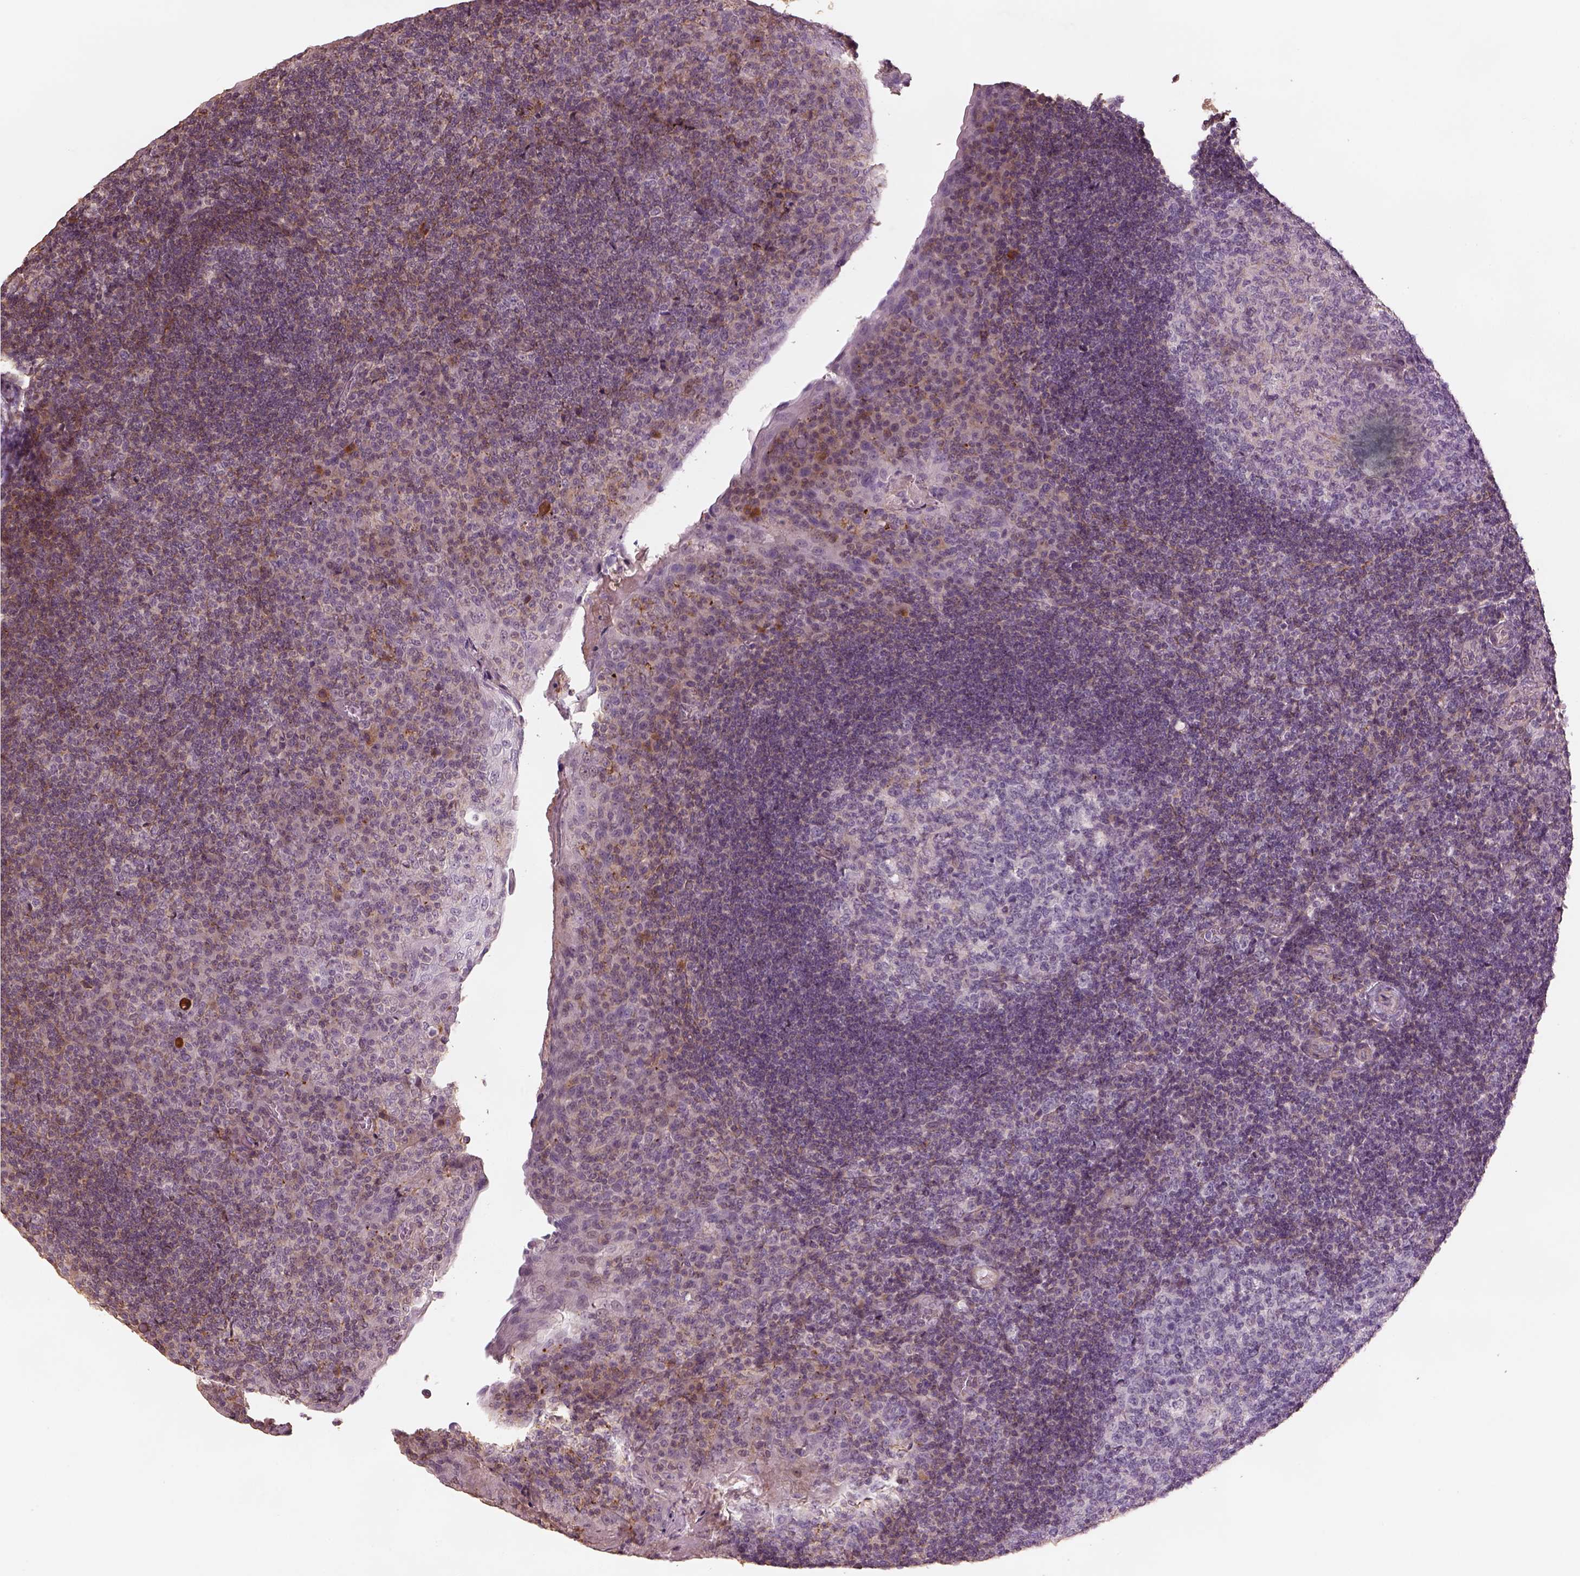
{"staining": {"intensity": "negative", "quantity": "none", "location": "none"}, "tissue": "tonsil", "cell_type": "Germinal center cells", "image_type": "normal", "snomed": [{"axis": "morphology", "description": "Normal tissue, NOS"}, {"axis": "topography", "description": "Tonsil"}], "caption": "Immunohistochemical staining of benign human tonsil displays no significant positivity in germinal center cells.", "gene": "LIN7A", "patient": {"sex": "male", "age": 17}}